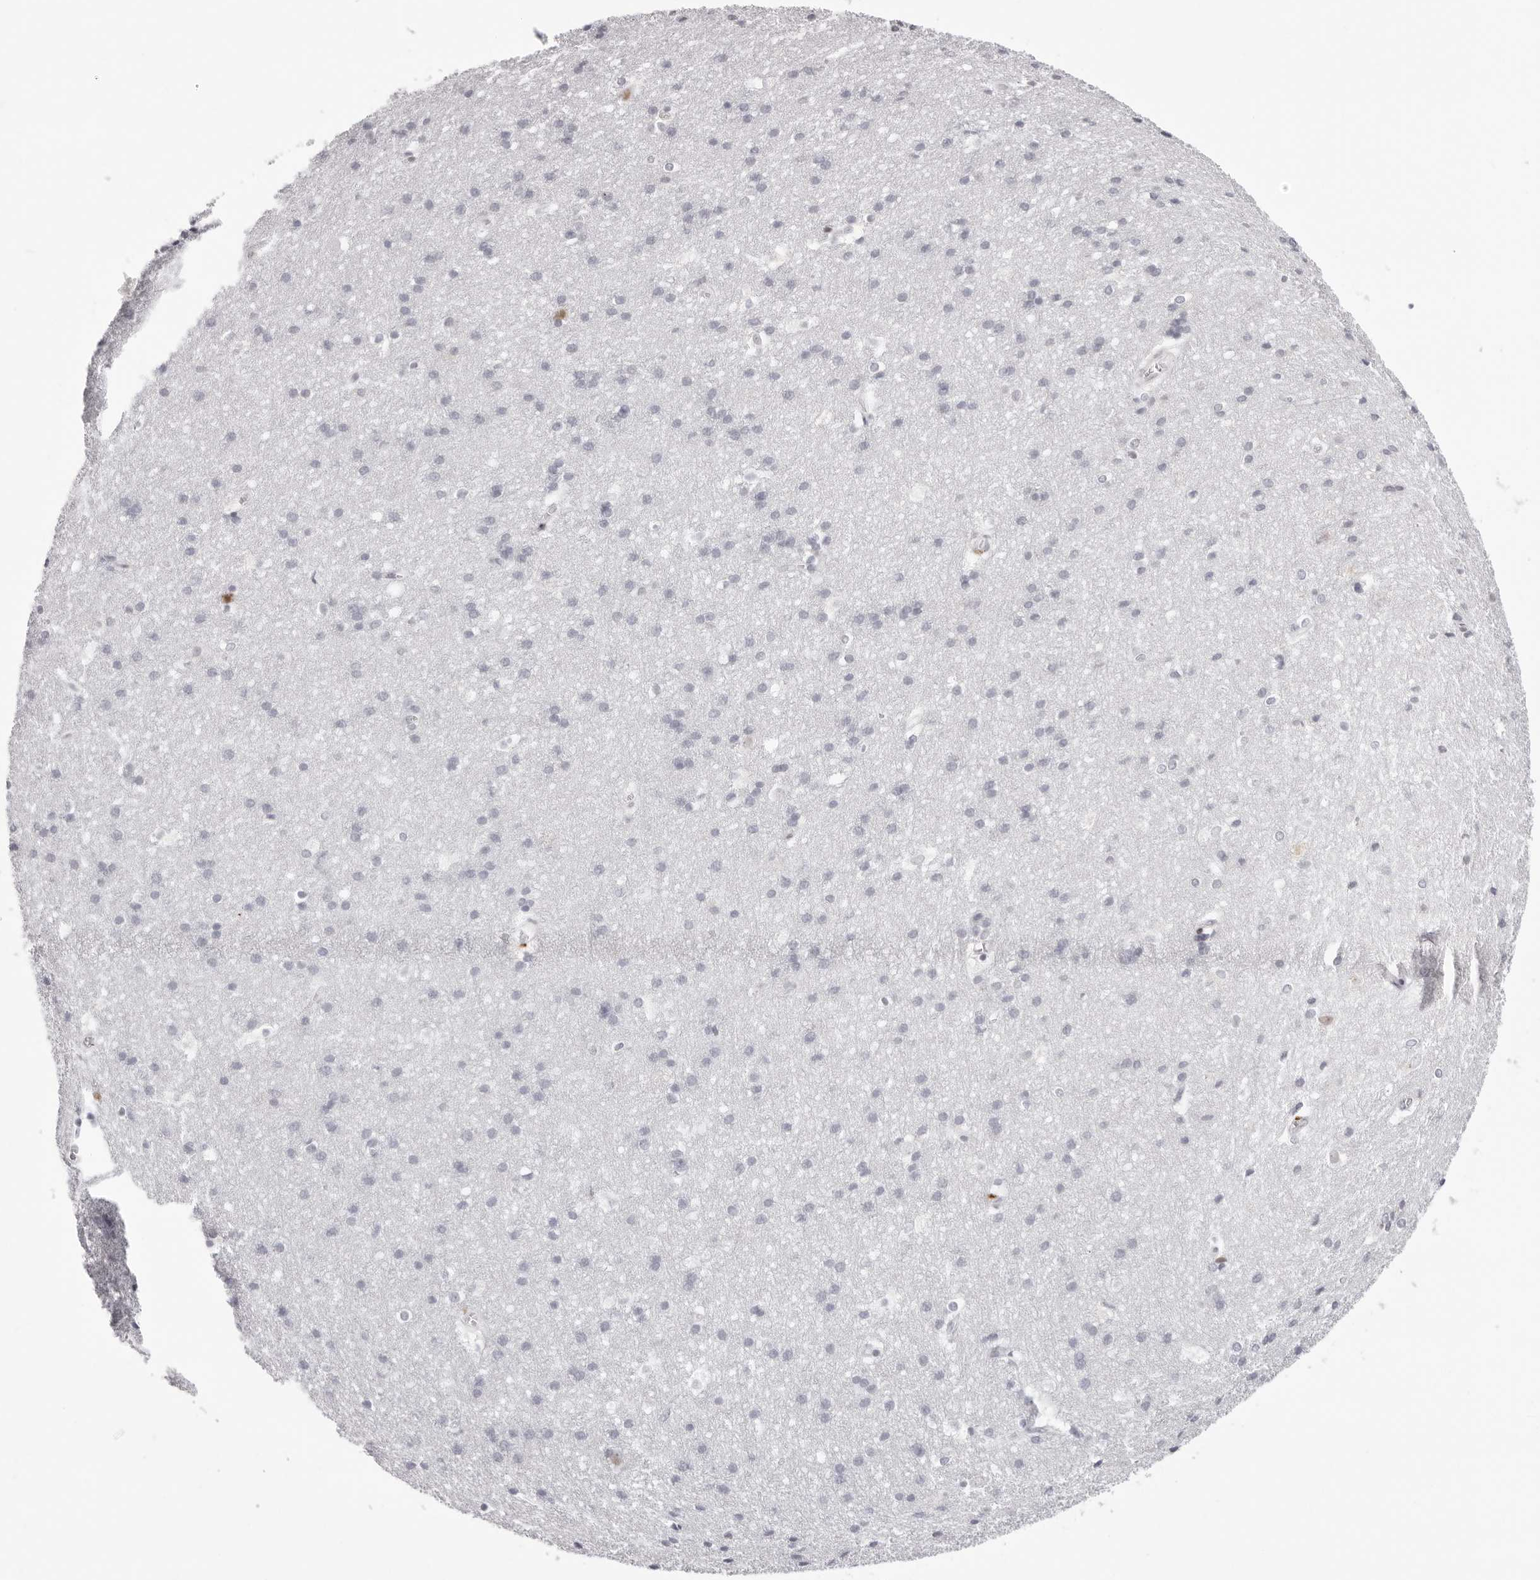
{"staining": {"intensity": "moderate", "quantity": "25%-75%", "location": "nuclear"}, "tissue": "cerebral cortex", "cell_type": "Endothelial cells", "image_type": "normal", "snomed": [{"axis": "morphology", "description": "Normal tissue, NOS"}, {"axis": "topography", "description": "Cerebral cortex"}], "caption": "An image of cerebral cortex stained for a protein exhibits moderate nuclear brown staining in endothelial cells. Nuclei are stained in blue.", "gene": "NTPCR", "patient": {"sex": "male", "age": 54}}